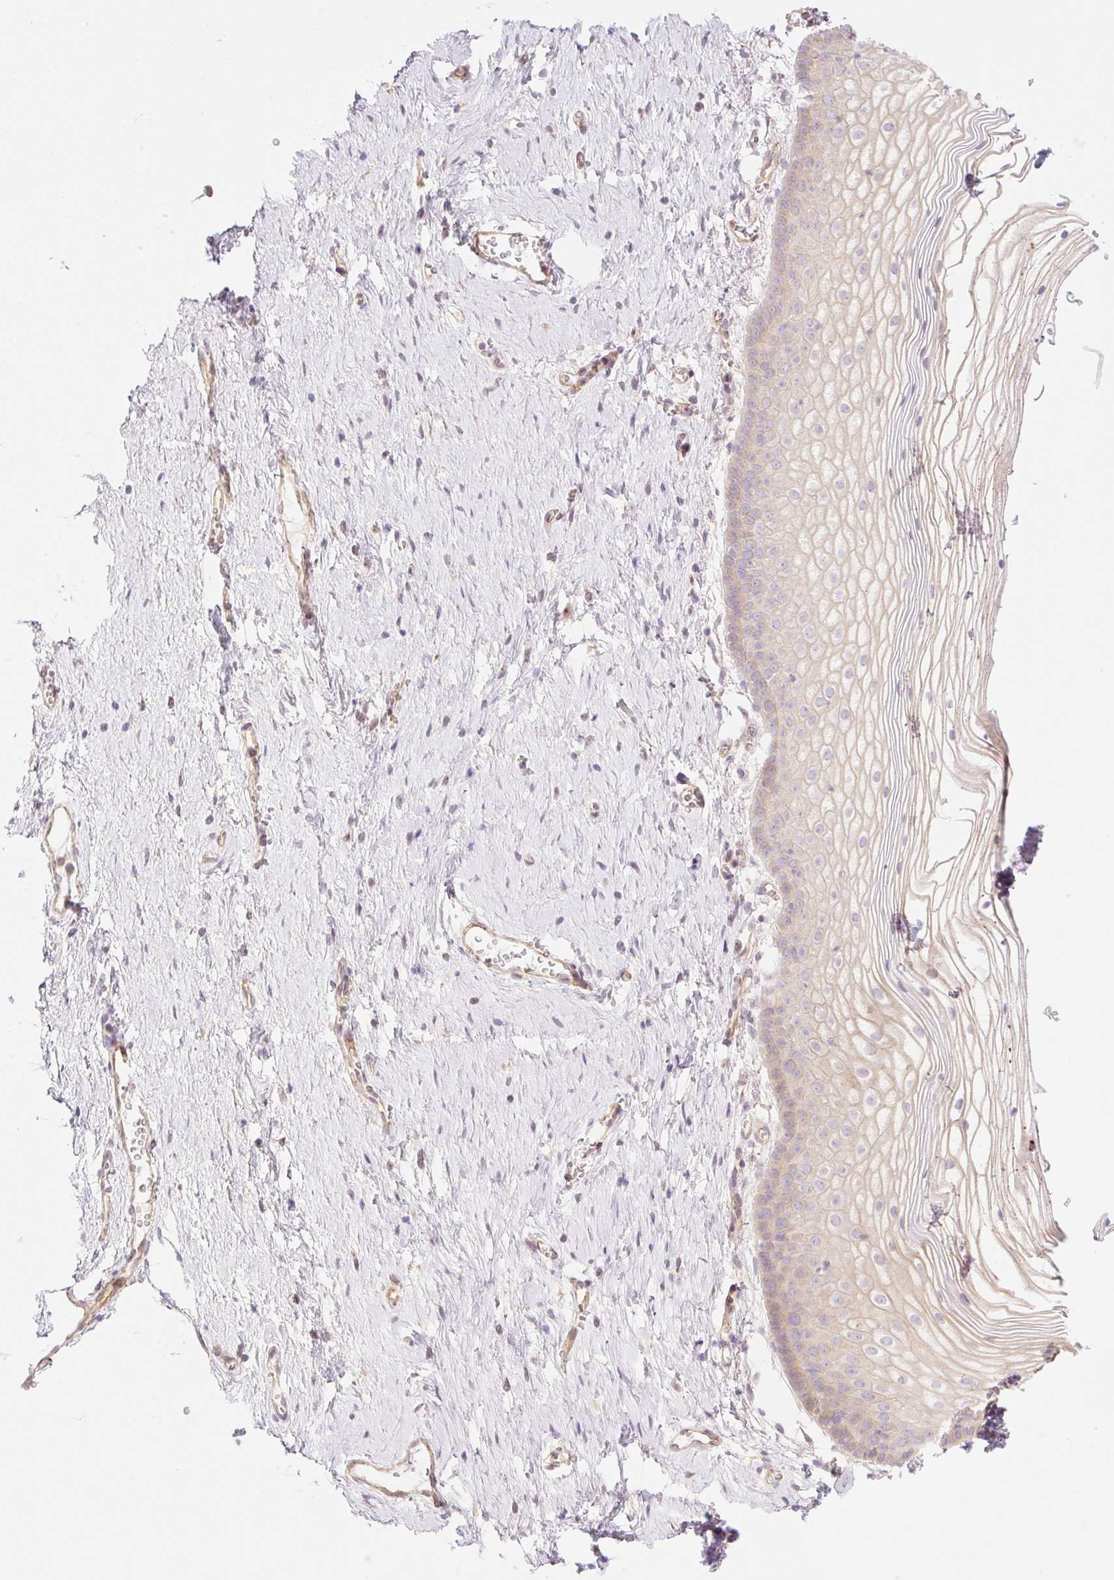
{"staining": {"intensity": "weak", "quantity": "25%-75%", "location": "cytoplasmic/membranous"}, "tissue": "vagina", "cell_type": "Squamous epithelial cells", "image_type": "normal", "snomed": [{"axis": "morphology", "description": "Normal tissue, NOS"}, {"axis": "topography", "description": "Vagina"}], "caption": "Immunohistochemical staining of normal vagina demonstrates 25%-75% levels of weak cytoplasmic/membranous protein positivity in about 25%-75% of squamous epithelial cells. (brown staining indicates protein expression, while blue staining denotes nuclei).", "gene": "NLRP5", "patient": {"sex": "female", "age": 56}}